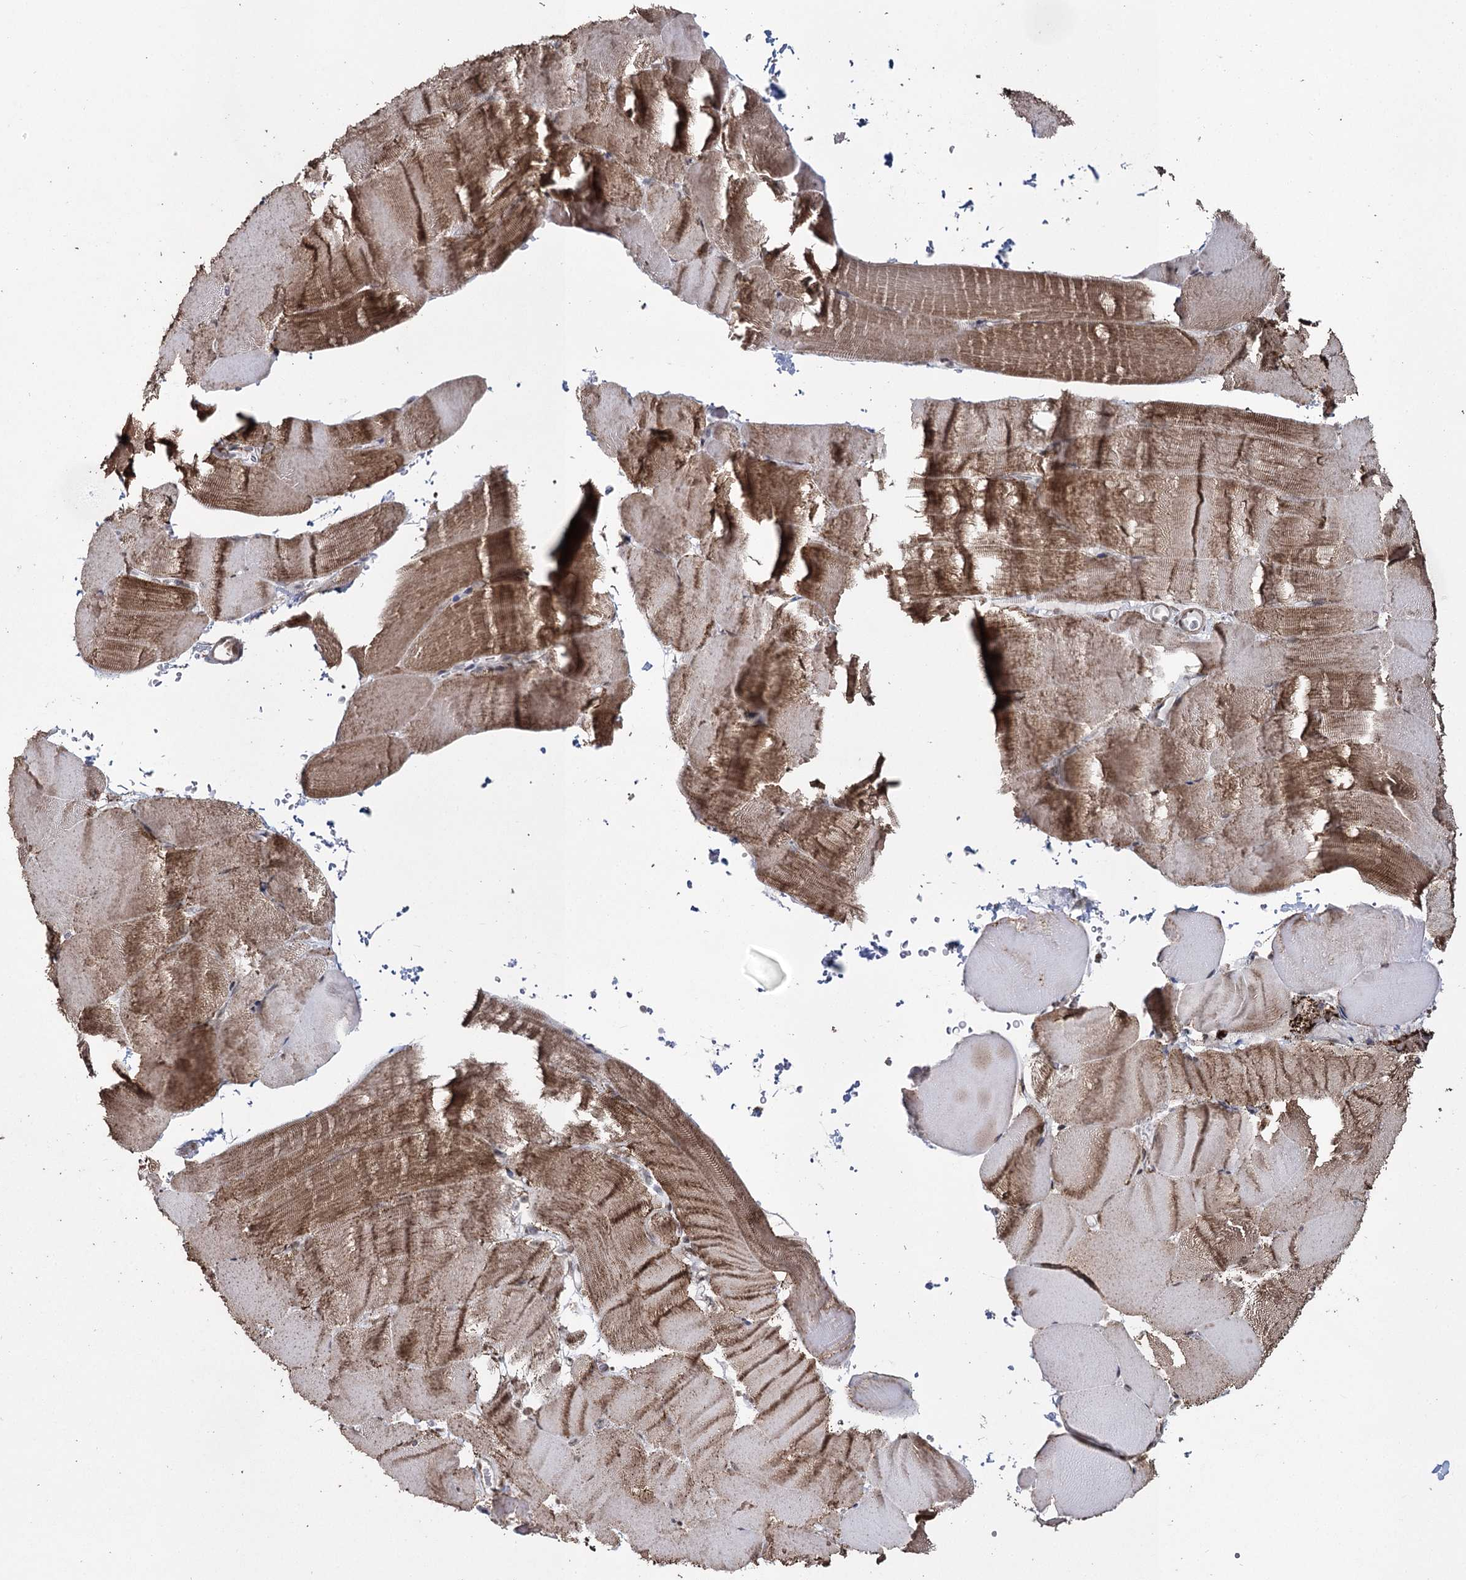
{"staining": {"intensity": "moderate", "quantity": ">75%", "location": "cytoplasmic/membranous"}, "tissue": "skeletal muscle", "cell_type": "Myocytes", "image_type": "normal", "snomed": [{"axis": "morphology", "description": "Normal tissue, NOS"}, {"axis": "topography", "description": "Skeletal muscle"}, {"axis": "topography", "description": "Parathyroid gland"}], "caption": "This image displays immunohistochemistry staining of unremarkable human skeletal muscle, with medium moderate cytoplasmic/membranous expression in about >75% of myocytes.", "gene": "PDHX", "patient": {"sex": "female", "age": 37}}